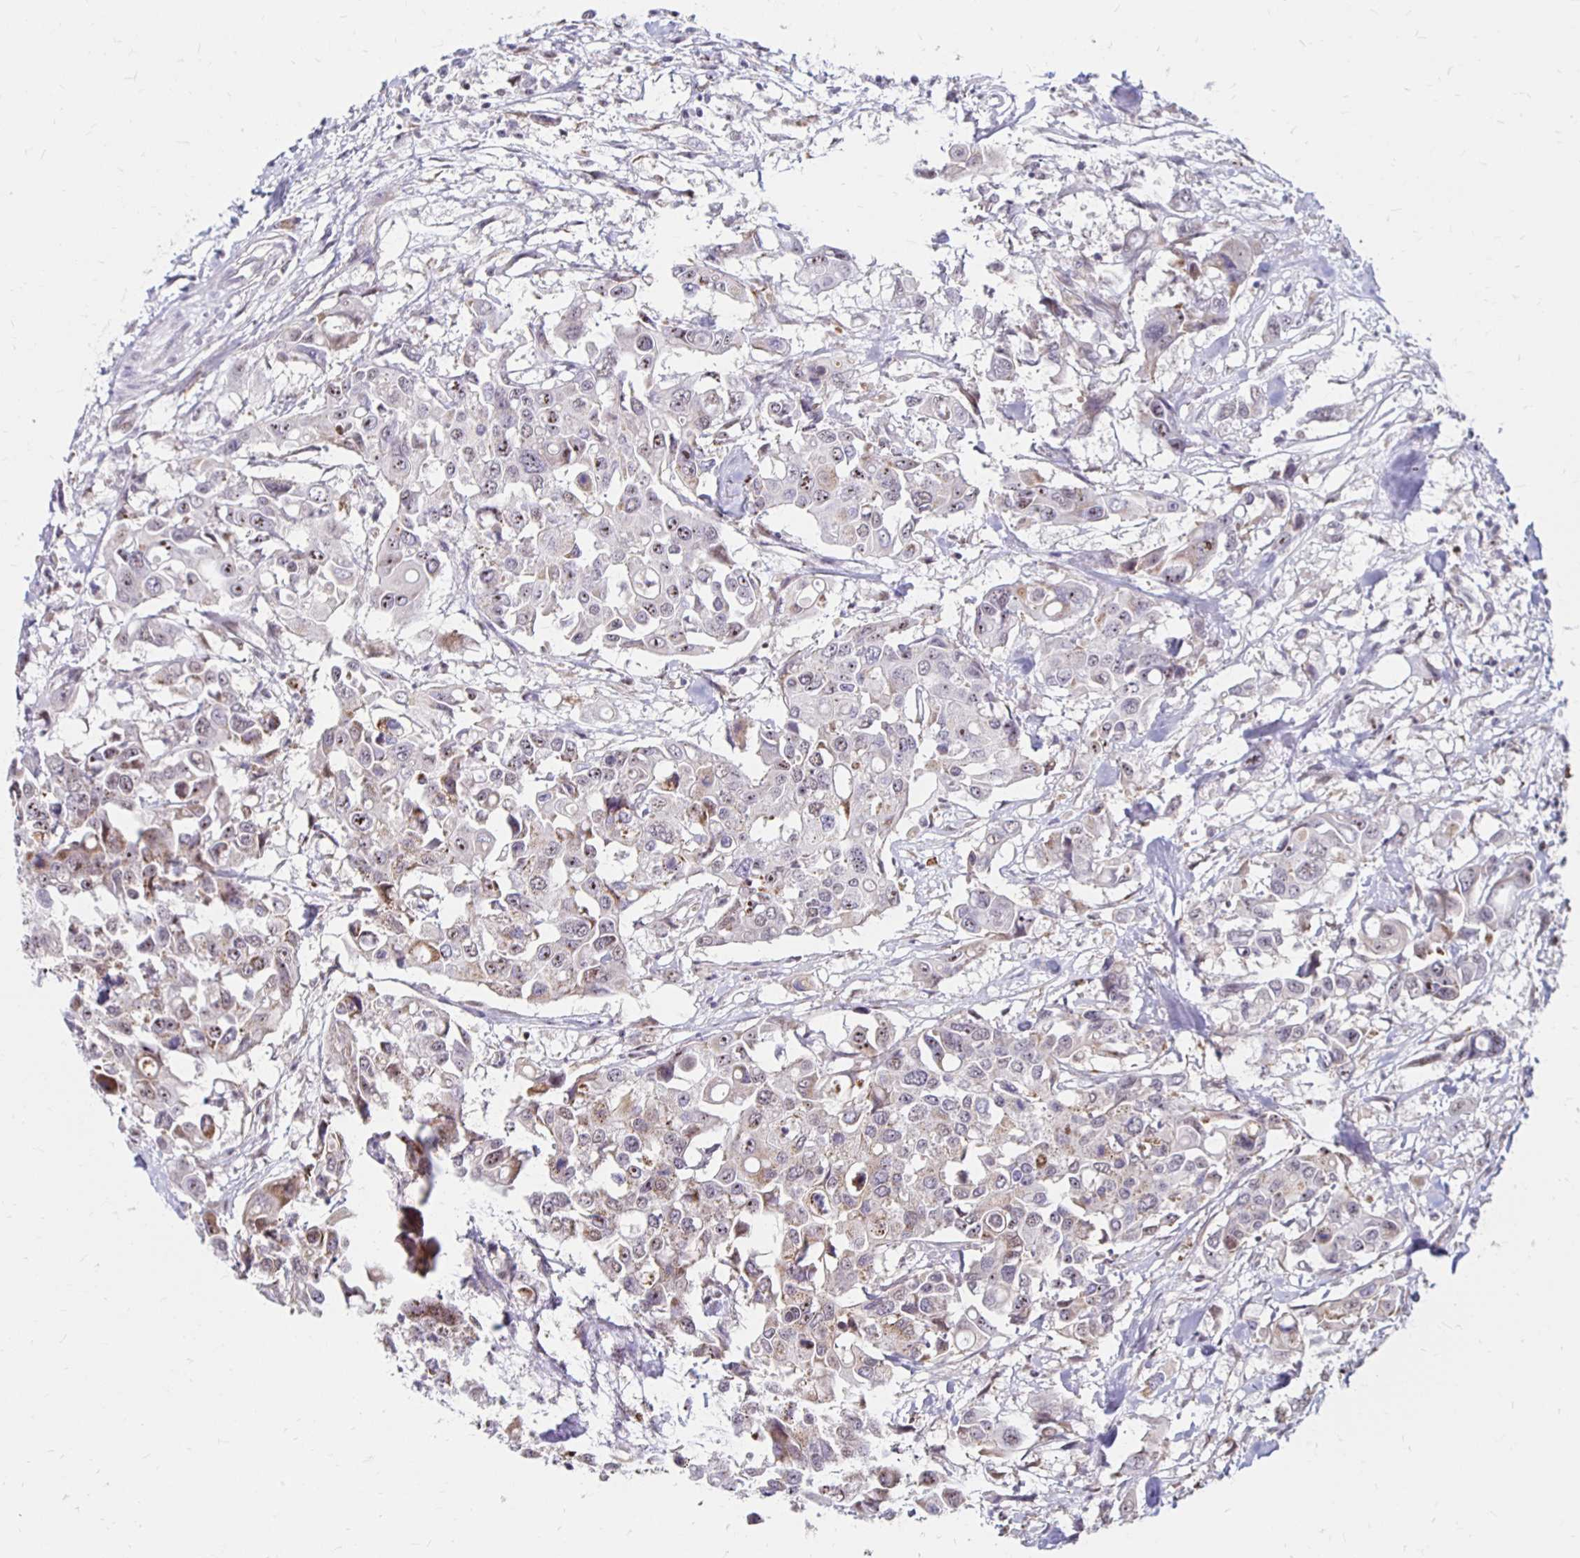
{"staining": {"intensity": "weak", "quantity": "<25%", "location": "nuclear"}, "tissue": "colorectal cancer", "cell_type": "Tumor cells", "image_type": "cancer", "snomed": [{"axis": "morphology", "description": "Adenocarcinoma, NOS"}, {"axis": "topography", "description": "Colon"}], "caption": "High magnification brightfield microscopy of colorectal cancer stained with DAB (3,3'-diaminobenzidine) (brown) and counterstained with hematoxylin (blue): tumor cells show no significant expression.", "gene": "DAGLA", "patient": {"sex": "male", "age": 77}}